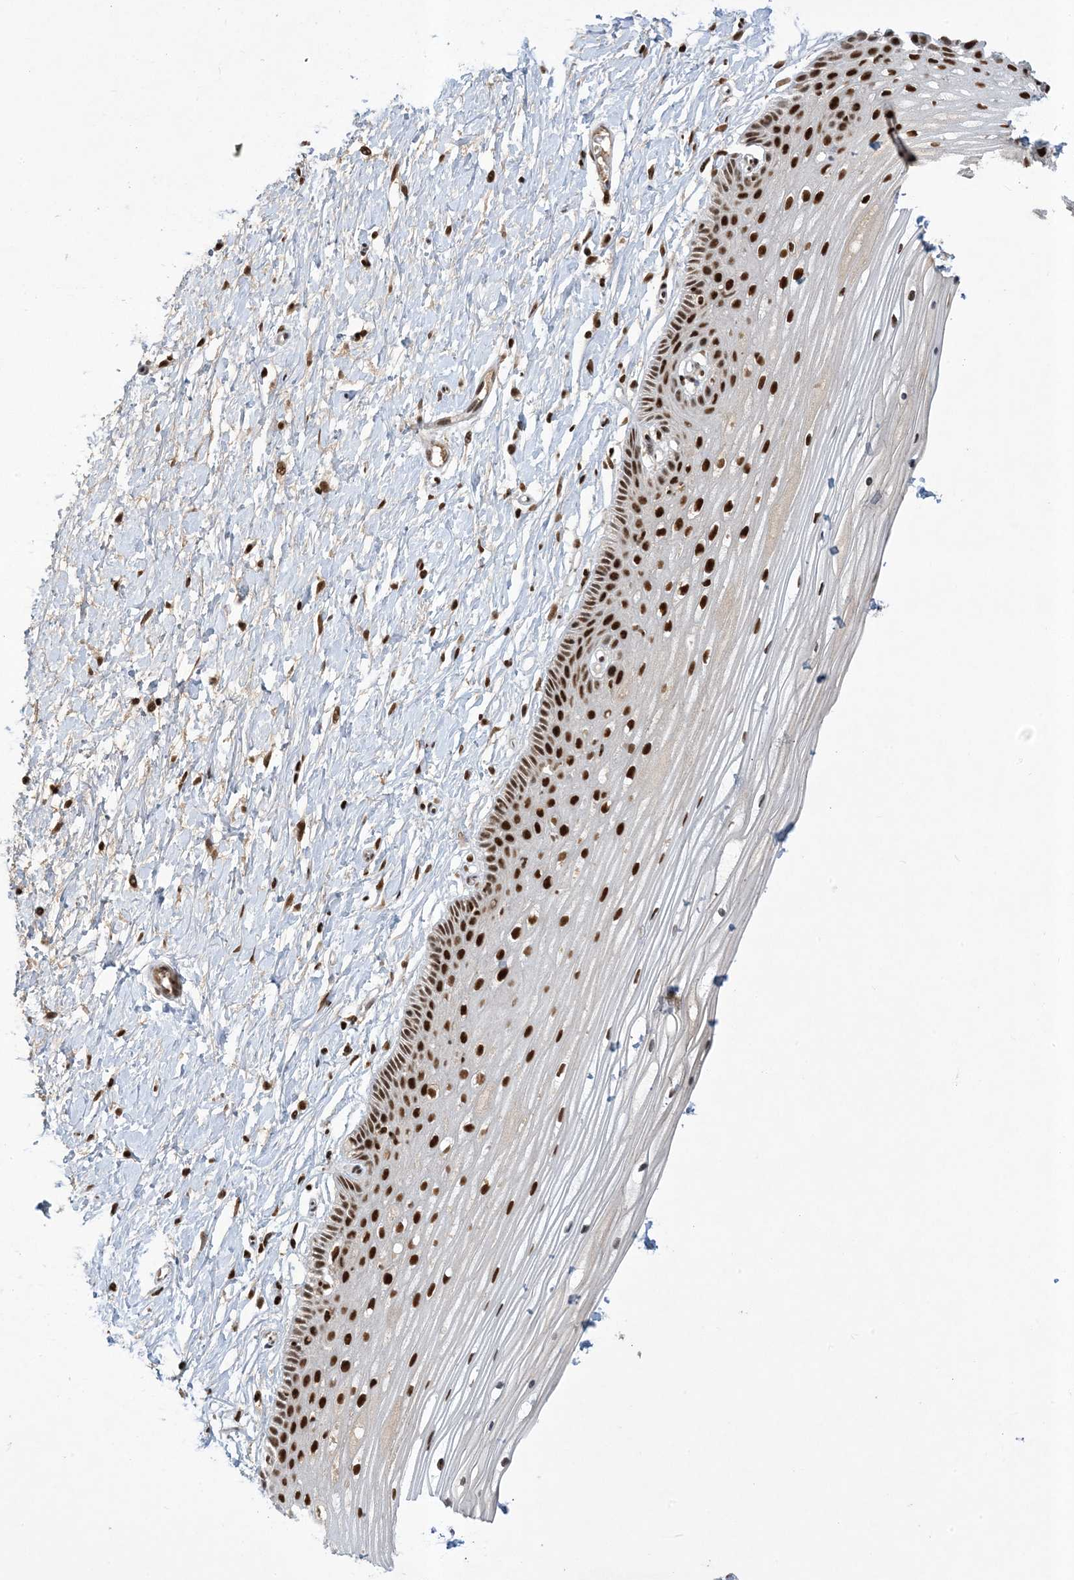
{"staining": {"intensity": "strong", "quantity": ">75%", "location": "nuclear"}, "tissue": "vagina", "cell_type": "Squamous epithelial cells", "image_type": "normal", "snomed": [{"axis": "morphology", "description": "Normal tissue, NOS"}, {"axis": "topography", "description": "Vagina"}, {"axis": "topography", "description": "Cervix"}], "caption": "Normal vagina demonstrates strong nuclear expression in approximately >75% of squamous epithelial cells, visualized by immunohistochemistry.", "gene": "PPIL2", "patient": {"sex": "female", "age": 40}}